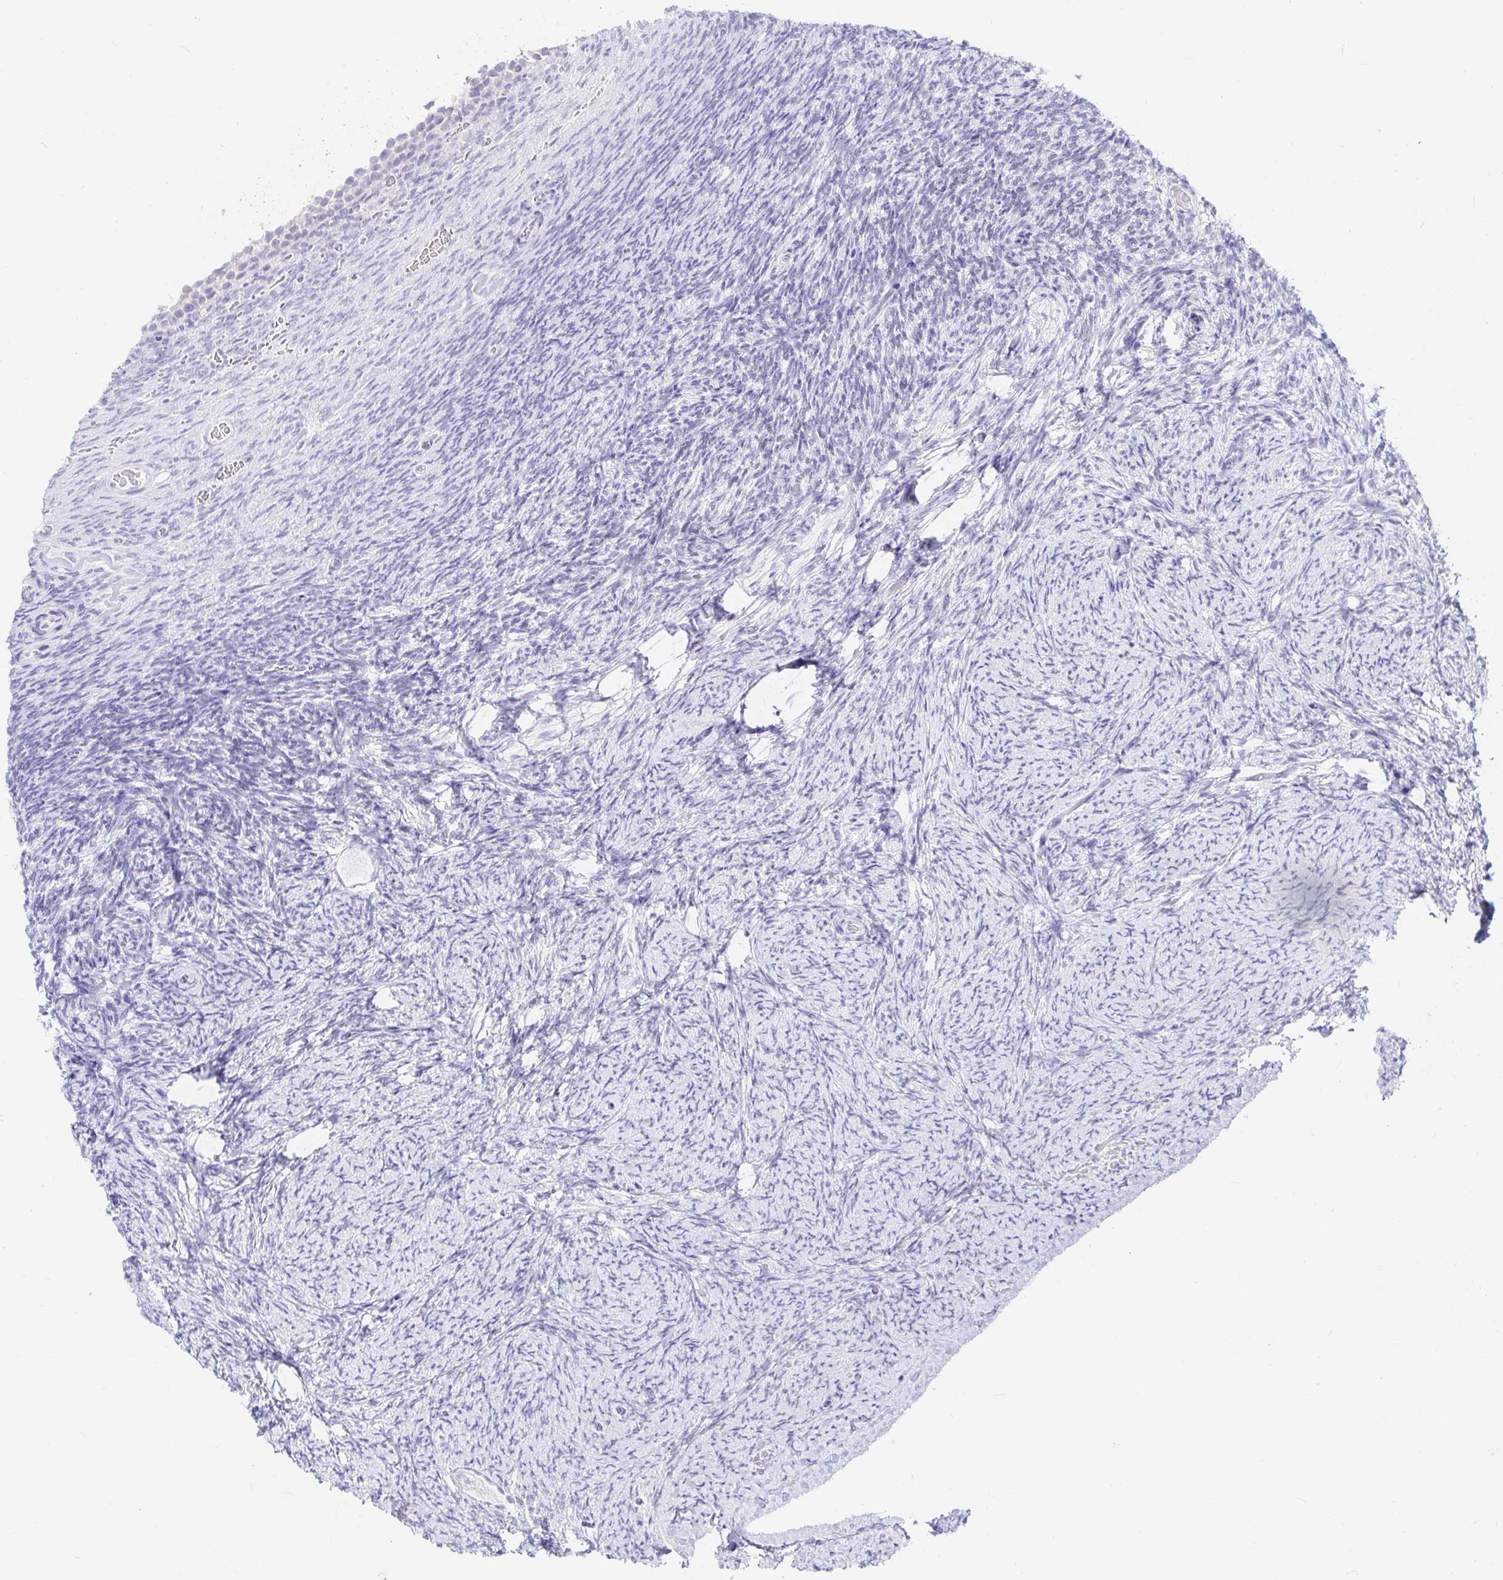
{"staining": {"intensity": "negative", "quantity": "none", "location": "none"}, "tissue": "ovary", "cell_type": "Ovarian stroma cells", "image_type": "normal", "snomed": [{"axis": "morphology", "description": "Normal tissue, NOS"}, {"axis": "topography", "description": "Ovary"}], "caption": "The IHC histopathology image has no significant staining in ovarian stroma cells of ovary.", "gene": "OR6T1", "patient": {"sex": "female", "age": 34}}